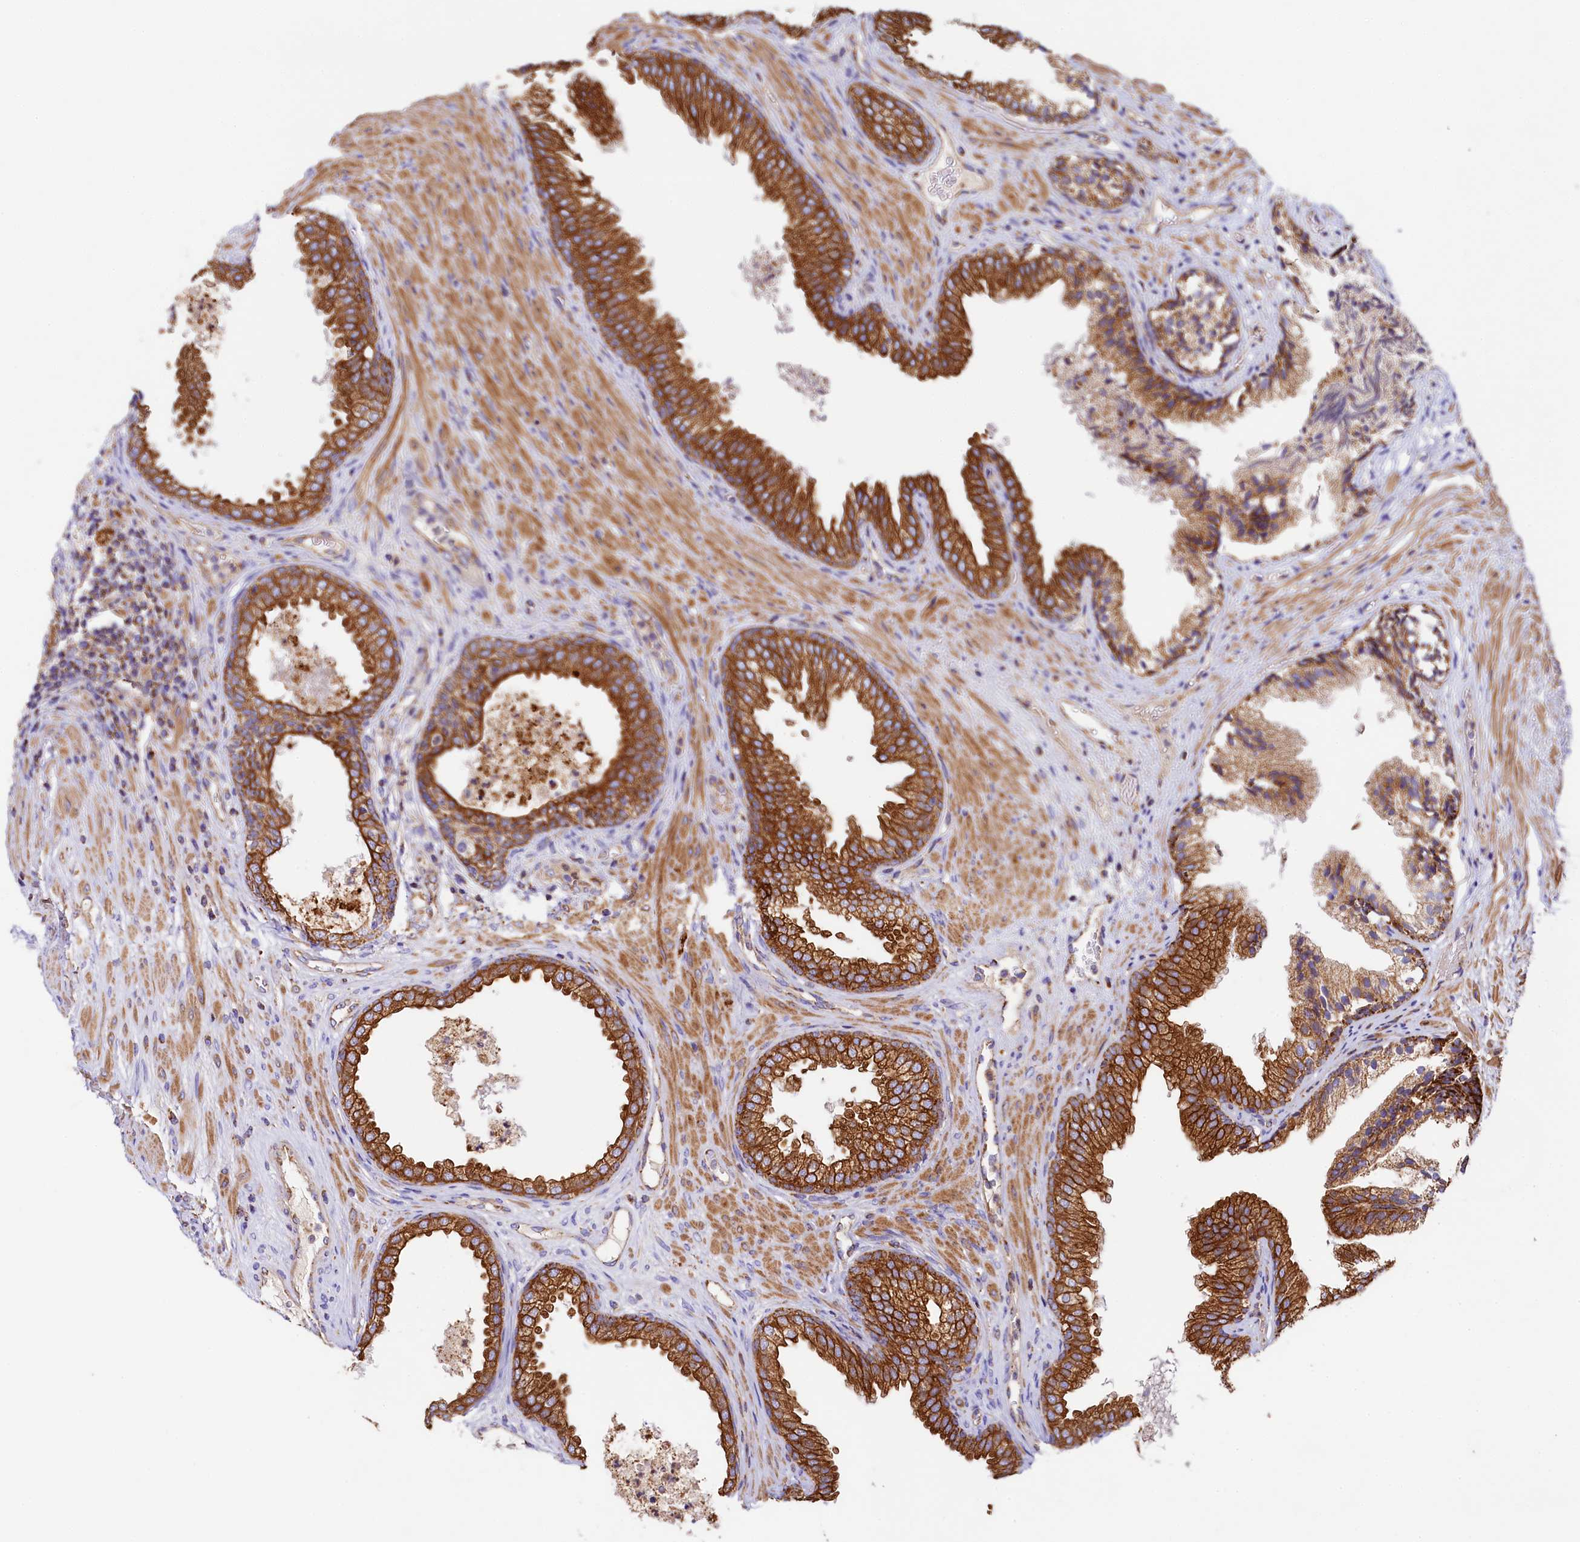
{"staining": {"intensity": "strong", "quantity": ">75%", "location": "cytoplasmic/membranous"}, "tissue": "prostate", "cell_type": "Glandular cells", "image_type": "normal", "snomed": [{"axis": "morphology", "description": "Normal tissue, NOS"}, {"axis": "topography", "description": "Prostate"}], "caption": "IHC staining of benign prostate, which demonstrates high levels of strong cytoplasmic/membranous positivity in about >75% of glandular cells indicating strong cytoplasmic/membranous protein expression. The staining was performed using DAB (brown) for protein detection and nuclei were counterstained in hematoxylin (blue).", "gene": "CLYBL", "patient": {"sex": "male", "age": 76}}